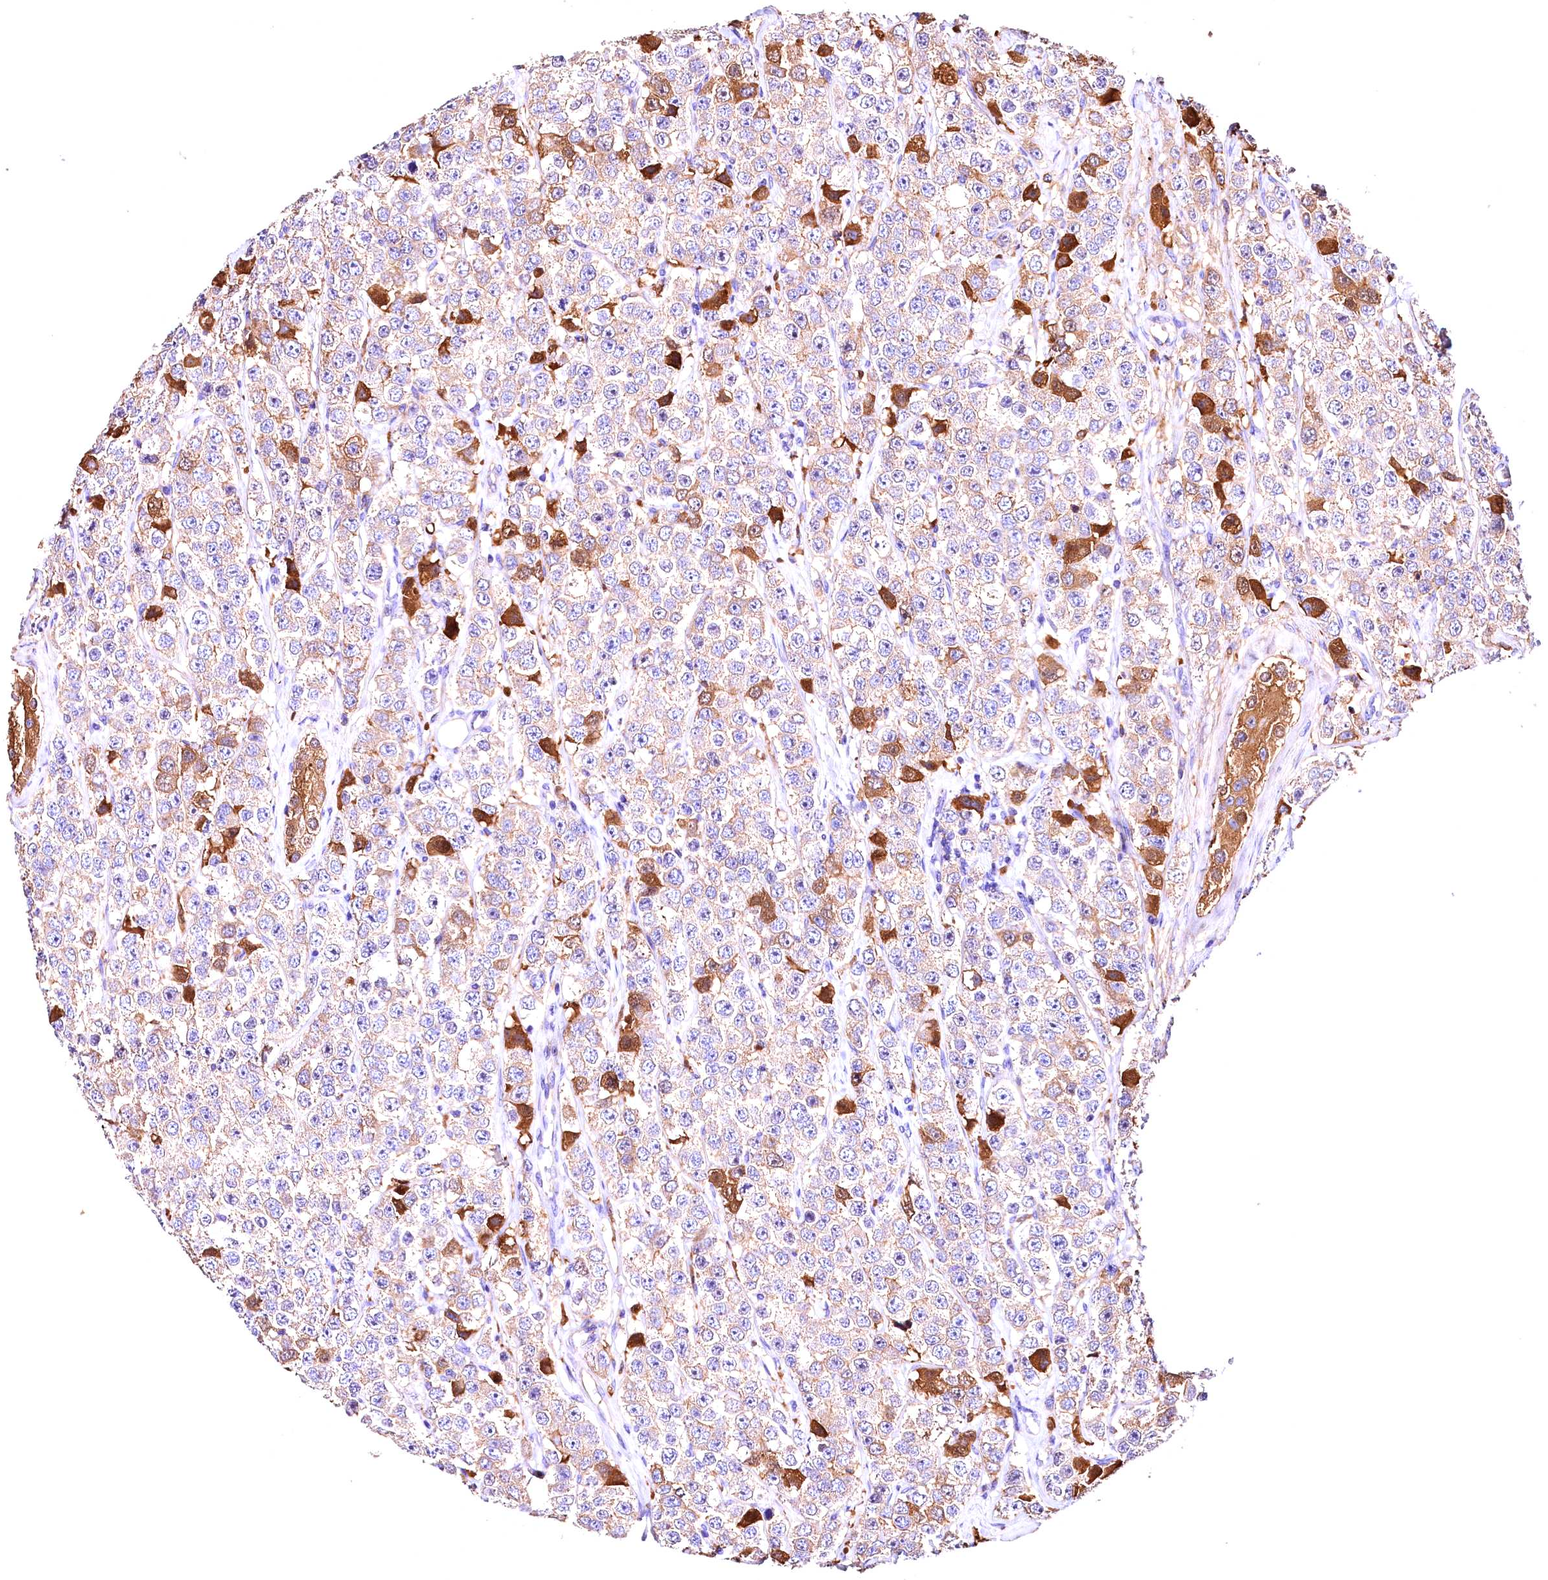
{"staining": {"intensity": "strong", "quantity": "<25%", "location": "cytoplasmic/membranous"}, "tissue": "testis cancer", "cell_type": "Tumor cells", "image_type": "cancer", "snomed": [{"axis": "morphology", "description": "Seminoma, NOS"}, {"axis": "topography", "description": "Testis"}], "caption": "Brown immunohistochemical staining in human testis cancer shows strong cytoplasmic/membranous expression in approximately <25% of tumor cells.", "gene": "ARMC6", "patient": {"sex": "male", "age": 28}}